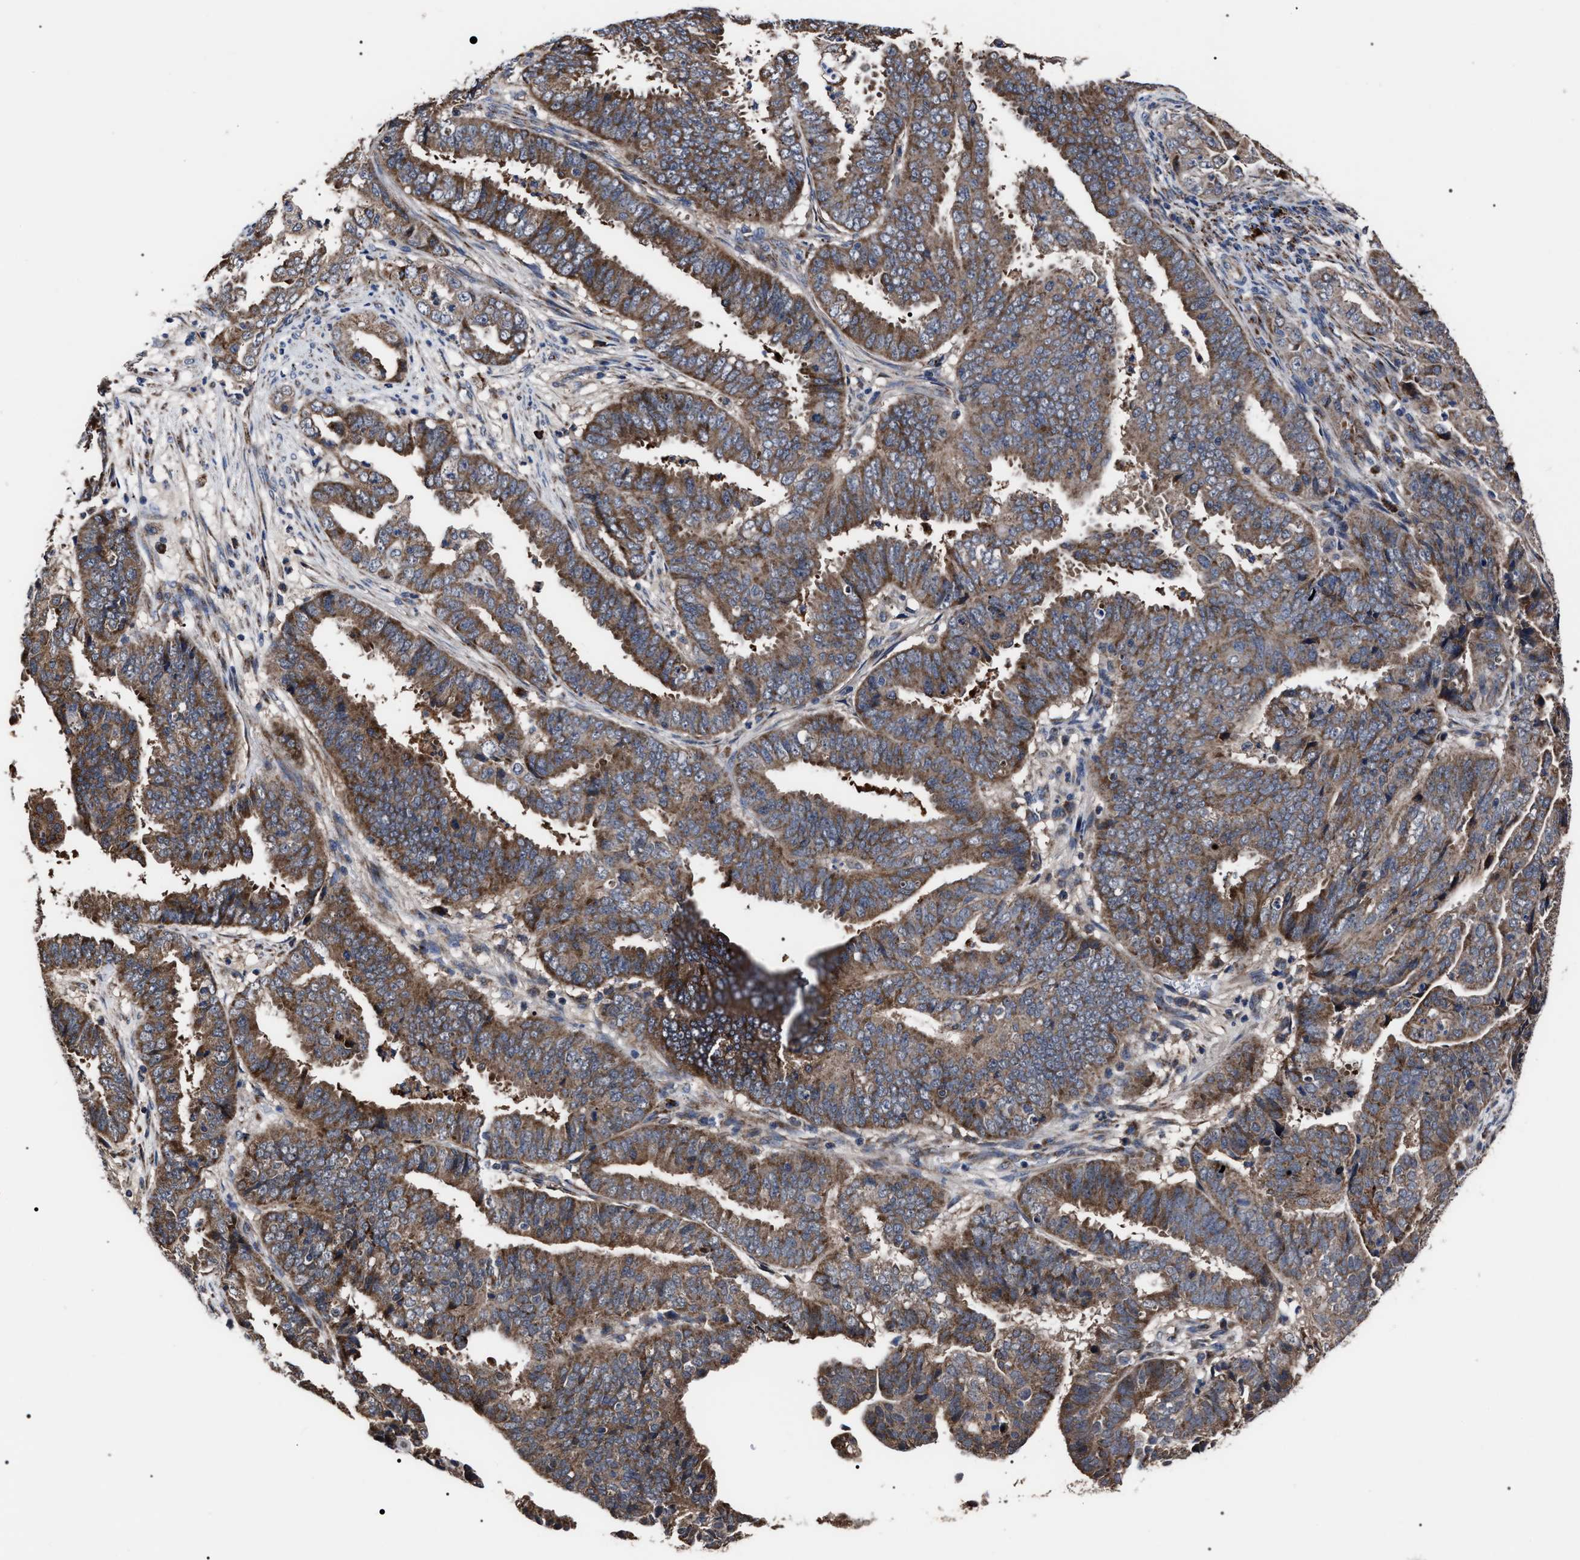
{"staining": {"intensity": "strong", "quantity": ">75%", "location": "cytoplasmic/membranous"}, "tissue": "endometrial cancer", "cell_type": "Tumor cells", "image_type": "cancer", "snomed": [{"axis": "morphology", "description": "Adenocarcinoma, NOS"}, {"axis": "topography", "description": "Endometrium"}], "caption": "This image displays endometrial cancer (adenocarcinoma) stained with IHC to label a protein in brown. The cytoplasmic/membranous of tumor cells show strong positivity for the protein. Nuclei are counter-stained blue.", "gene": "MACC1", "patient": {"sex": "female", "age": 51}}